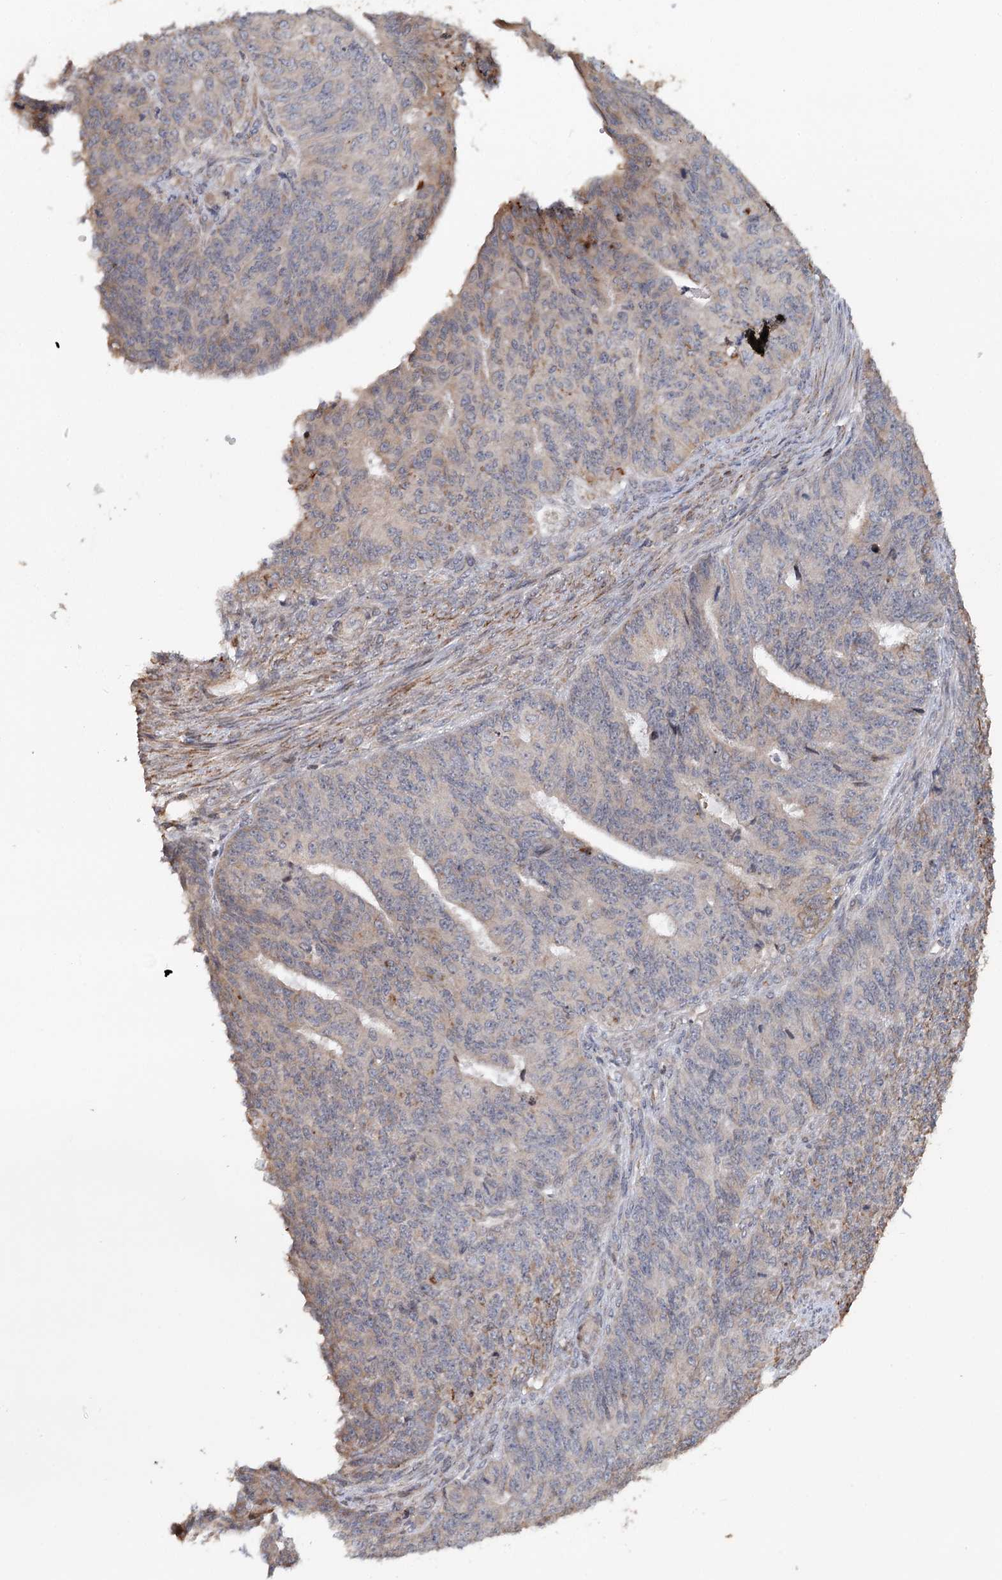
{"staining": {"intensity": "negative", "quantity": "none", "location": "none"}, "tissue": "endometrial cancer", "cell_type": "Tumor cells", "image_type": "cancer", "snomed": [{"axis": "morphology", "description": "Adenocarcinoma, NOS"}, {"axis": "topography", "description": "Endometrium"}], "caption": "The immunohistochemistry (IHC) image has no significant positivity in tumor cells of endometrial cancer tissue. Brightfield microscopy of immunohistochemistry stained with DAB (3,3'-diaminobenzidine) (brown) and hematoxylin (blue), captured at high magnification.", "gene": "RNF111", "patient": {"sex": "female", "age": 32}}